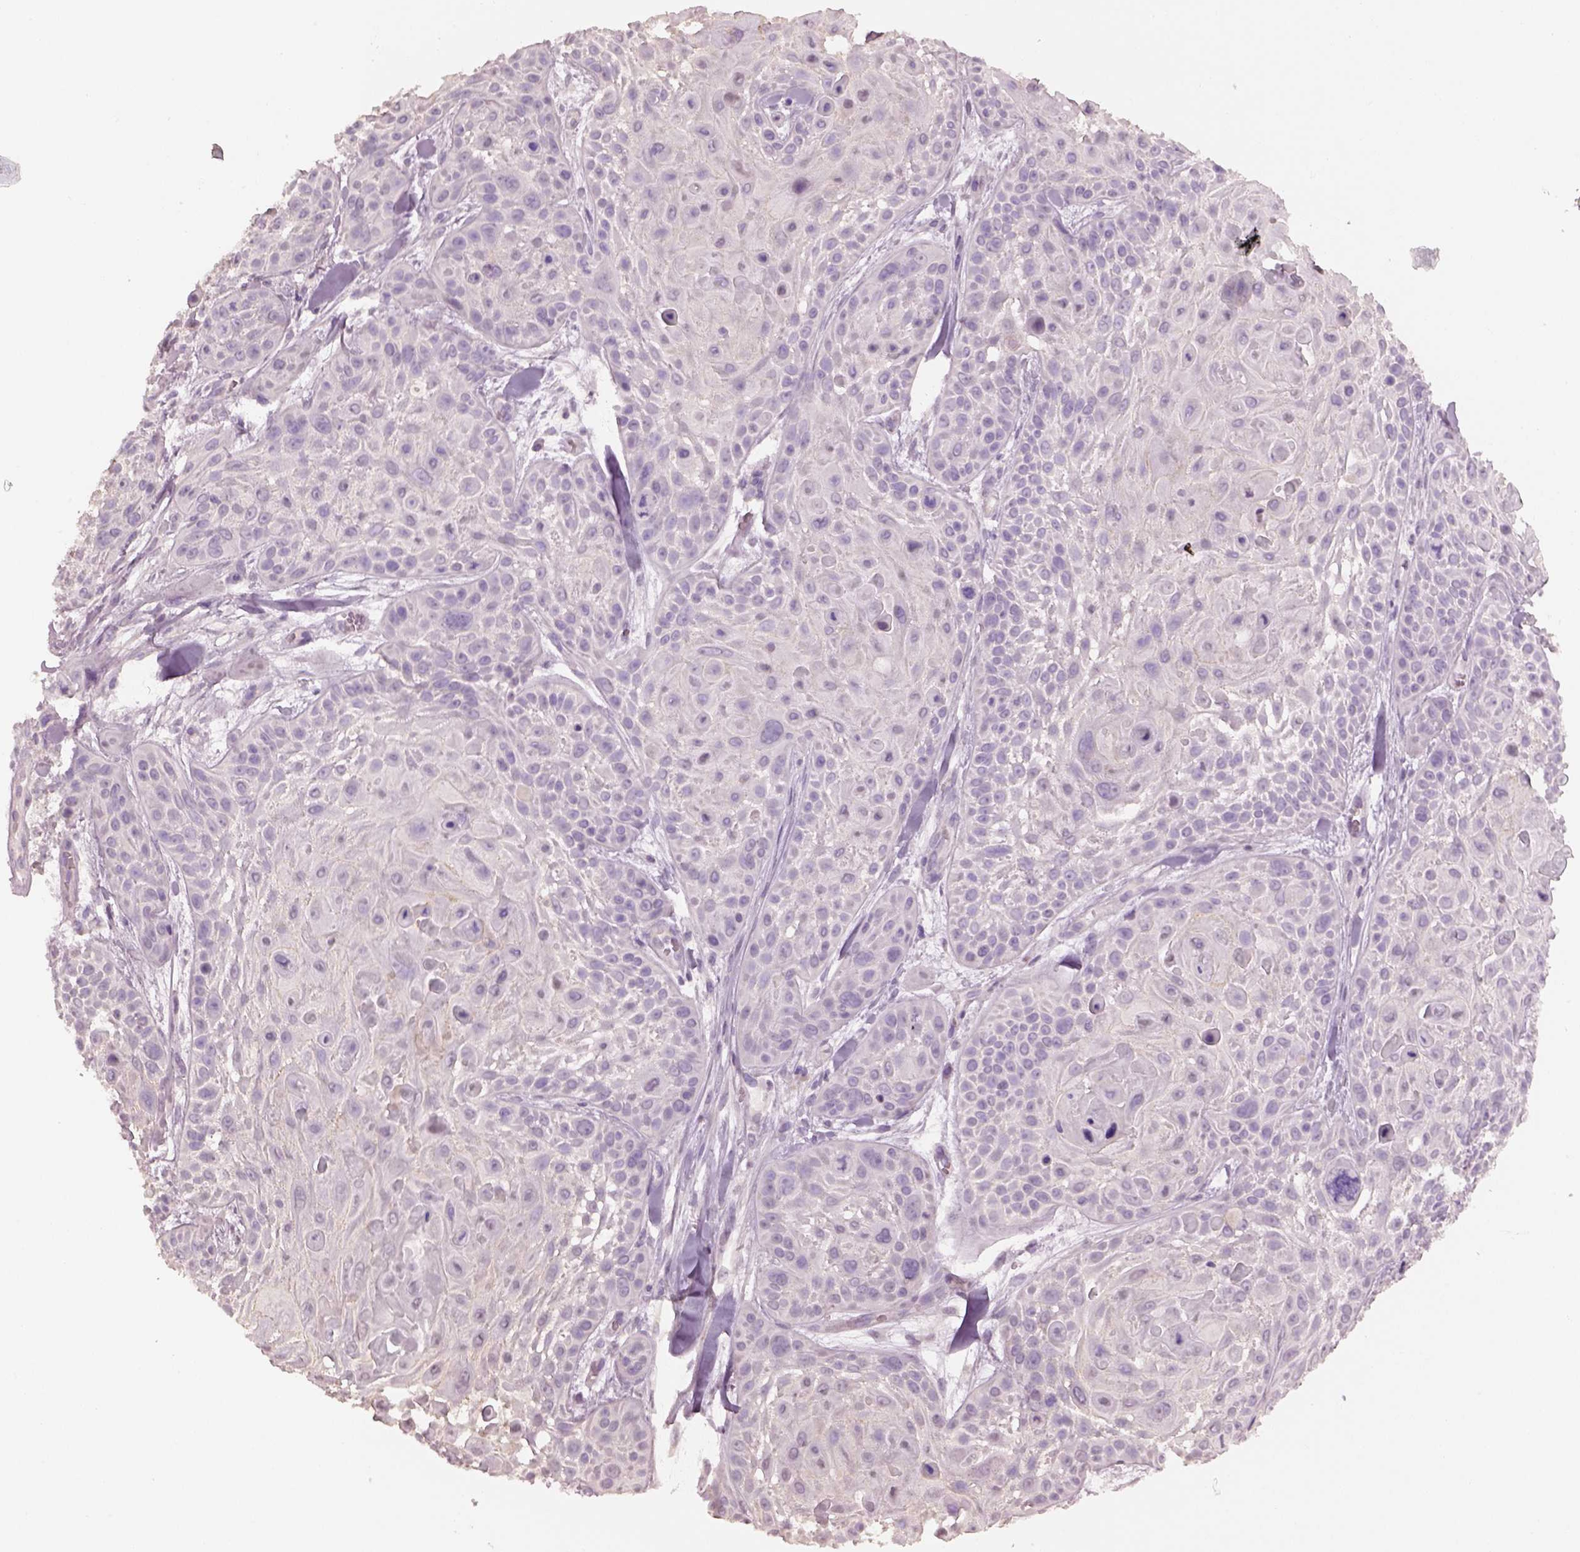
{"staining": {"intensity": "negative", "quantity": "none", "location": "none"}, "tissue": "skin cancer", "cell_type": "Tumor cells", "image_type": "cancer", "snomed": [{"axis": "morphology", "description": "Squamous cell carcinoma, NOS"}, {"axis": "topography", "description": "Skin"}, {"axis": "topography", "description": "Anal"}], "caption": "High power microscopy image of an IHC image of skin cancer (squamous cell carcinoma), revealing no significant staining in tumor cells.", "gene": "KCNIP3", "patient": {"sex": "female", "age": 75}}